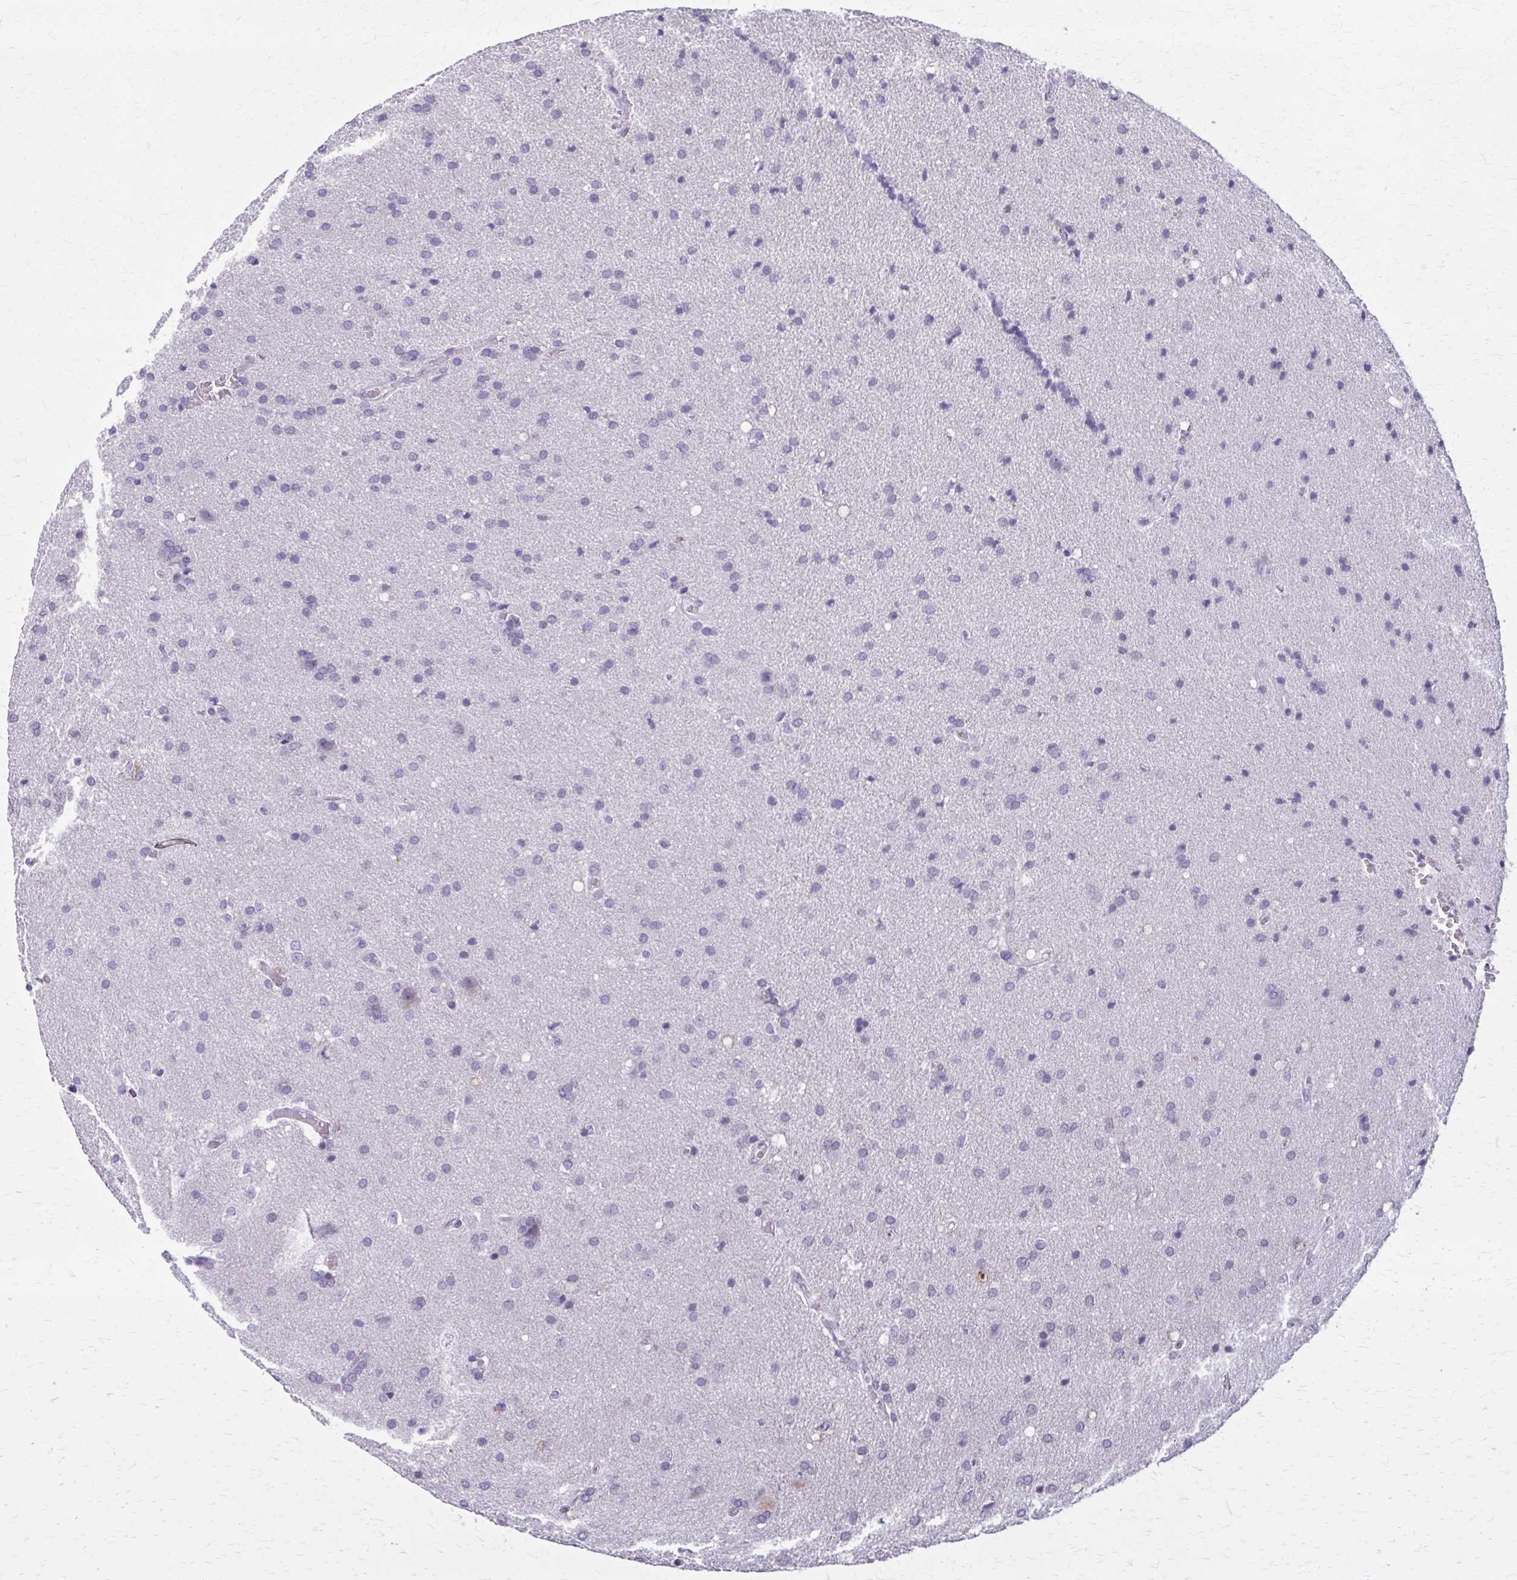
{"staining": {"intensity": "negative", "quantity": "none", "location": "none"}, "tissue": "glioma", "cell_type": "Tumor cells", "image_type": "cancer", "snomed": [{"axis": "morphology", "description": "Glioma, malignant, Low grade"}, {"axis": "topography", "description": "Brain"}], "caption": "A histopathology image of malignant low-grade glioma stained for a protein reveals no brown staining in tumor cells.", "gene": "OR4A47", "patient": {"sex": "female", "age": 54}}